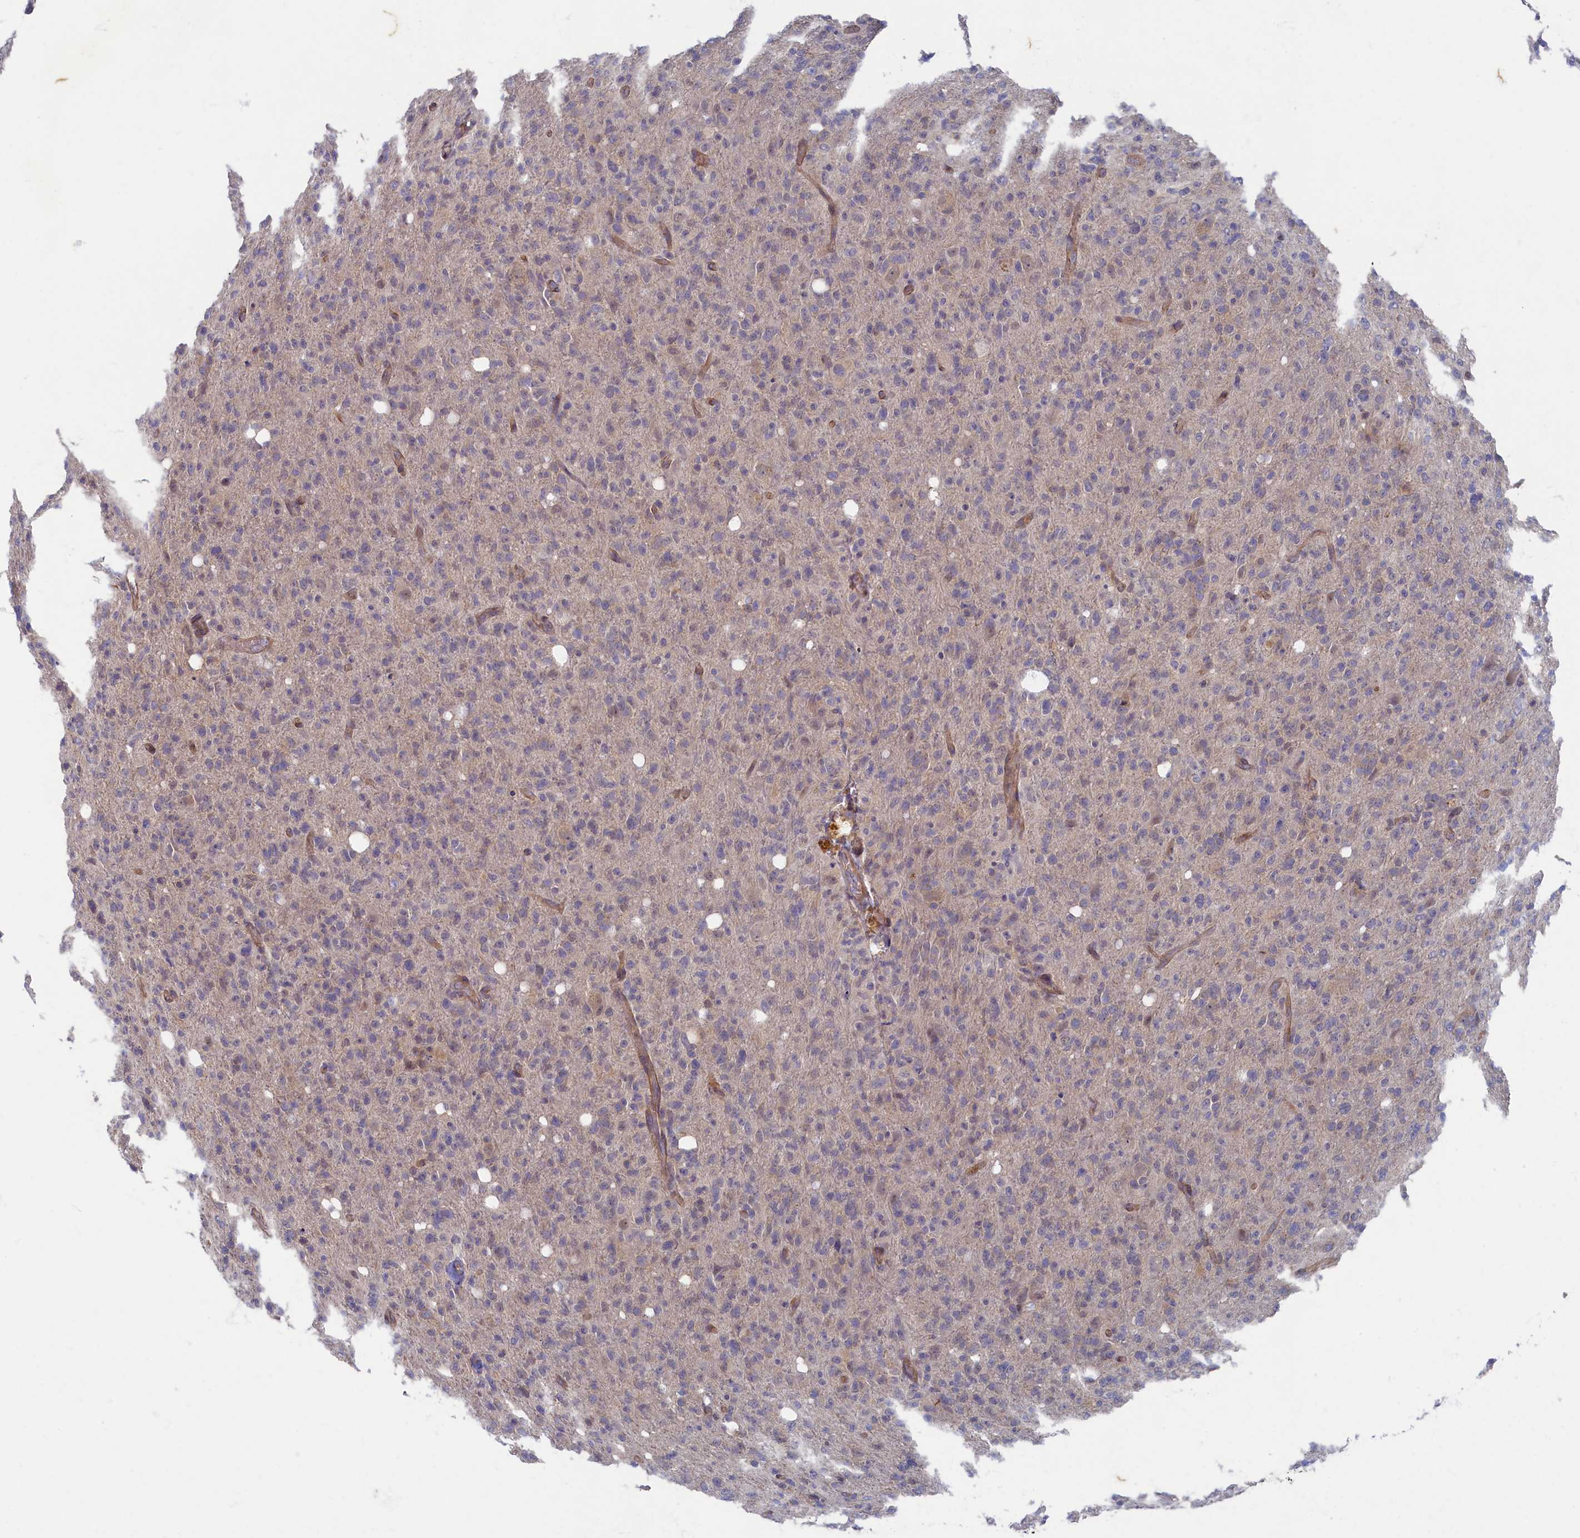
{"staining": {"intensity": "negative", "quantity": "none", "location": "none"}, "tissue": "glioma", "cell_type": "Tumor cells", "image_type": "cancer", "snomed": [{"axis": "morphology", "description": "Glioma, malignant, High grade"}, {"axis": "topography", "description": "Brain"}], "caption": "Human high-grade glioma (malignant) stained for a protein using IHC demonstrates no expression in tumor cells.", "gene": "WDR59", "patient": {"sex": "female", "age": 57}}